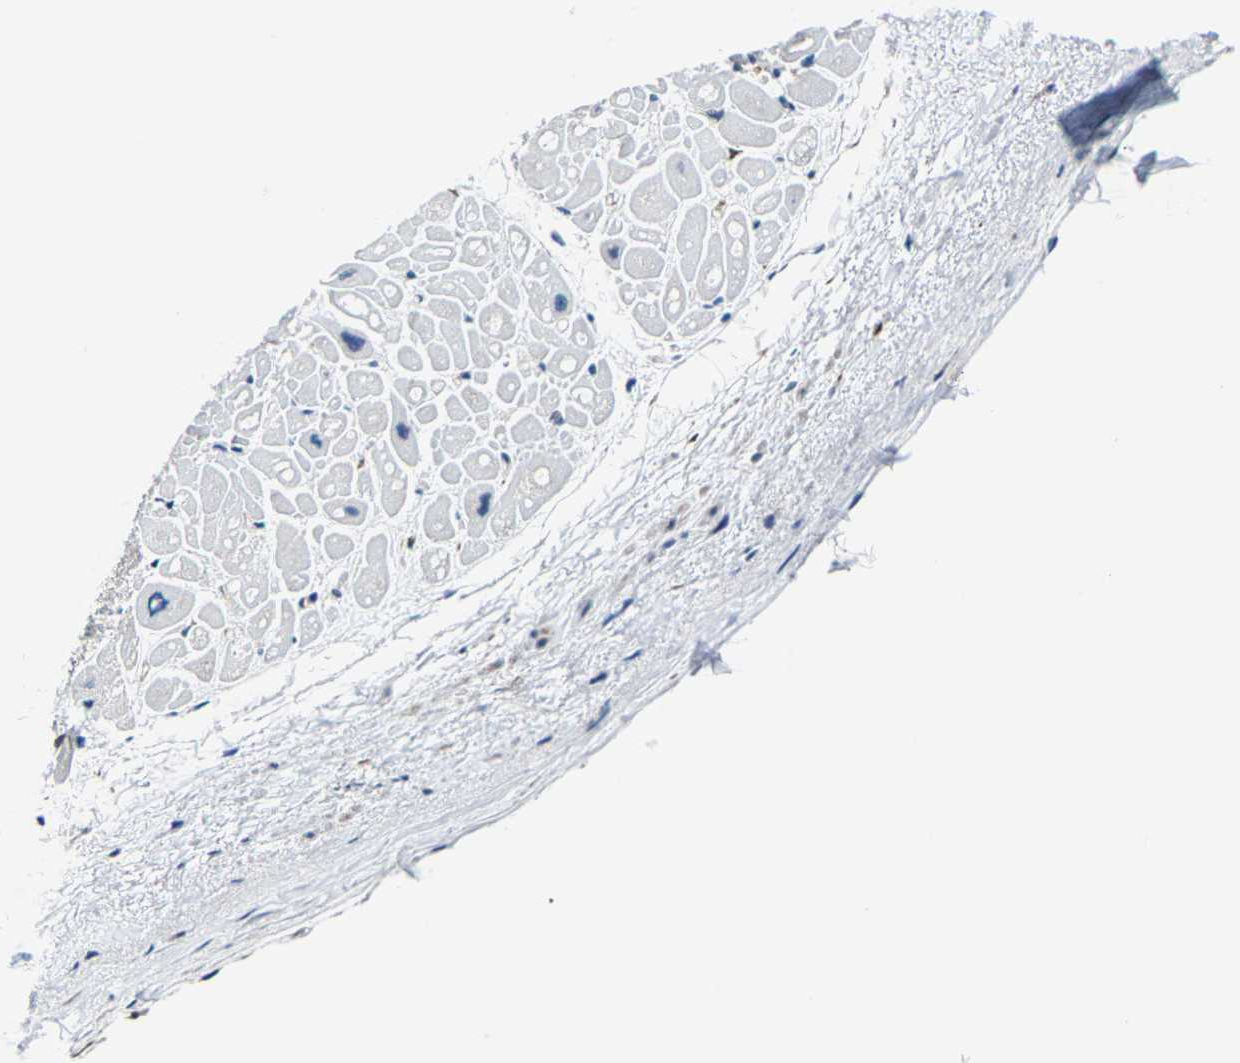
{"staining": {"intensity": "weak", "quantity": "<25%", "location": "cytoplasmic/membranous"}, "tissue": "heart muscle", "cell_type": "Cardiomyocytes", "image_type": "normal", "snomed": [{"axis": "morphology", "description": "Normal tissue, NOS"}, {"axis": "topography", "description": "Heart"}], "caption": "Immunohistochemistry histopathology image of unremarkable heart muscle: human heart muscle stained with DAB (3,3'-diaminobenzidine) displays no significant protein staining in cardiomyocytes.", "gene": "METTL1", "patient": {"sex": "male", "age": 49}}